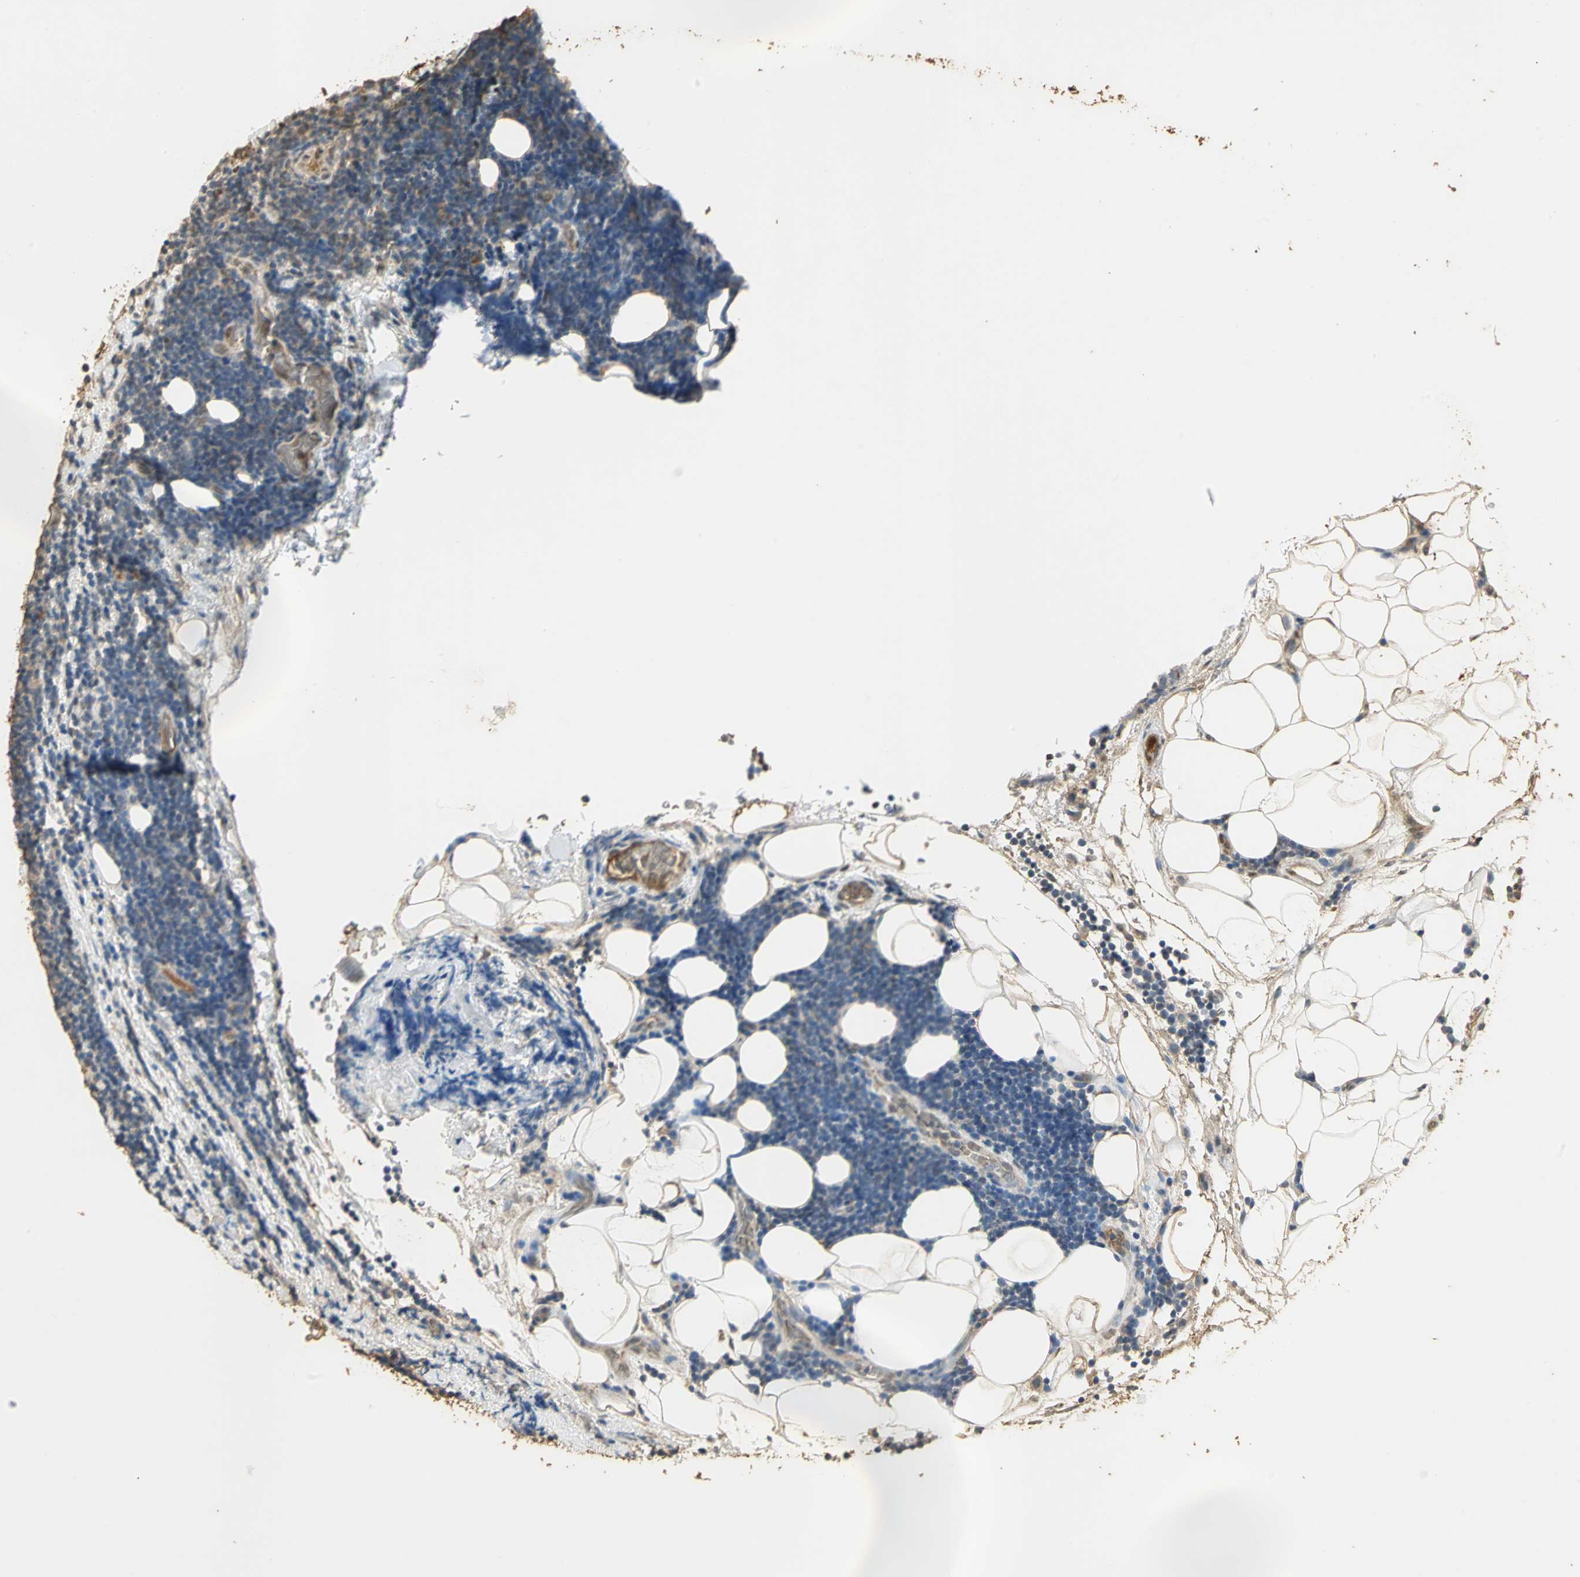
{"staining": {"intensity": "negative", "quantity": "none", "location": "none"}, "tissue": "lymphoma", "cell_type": "Tumor cells", "image_type": "cancer", "snomed": [{"axis": "morphology", "description": "Malignant lymphoma, non-Hodgkin's type, Low grade"}, {"axis": "topography", "description": "Lymph node"}], "caption": "Micrograph shows no significant protein expression in tumor cells of lymphoma.", "gene": "GAPDH", "patient": {"sex": "male", "age": 83}}